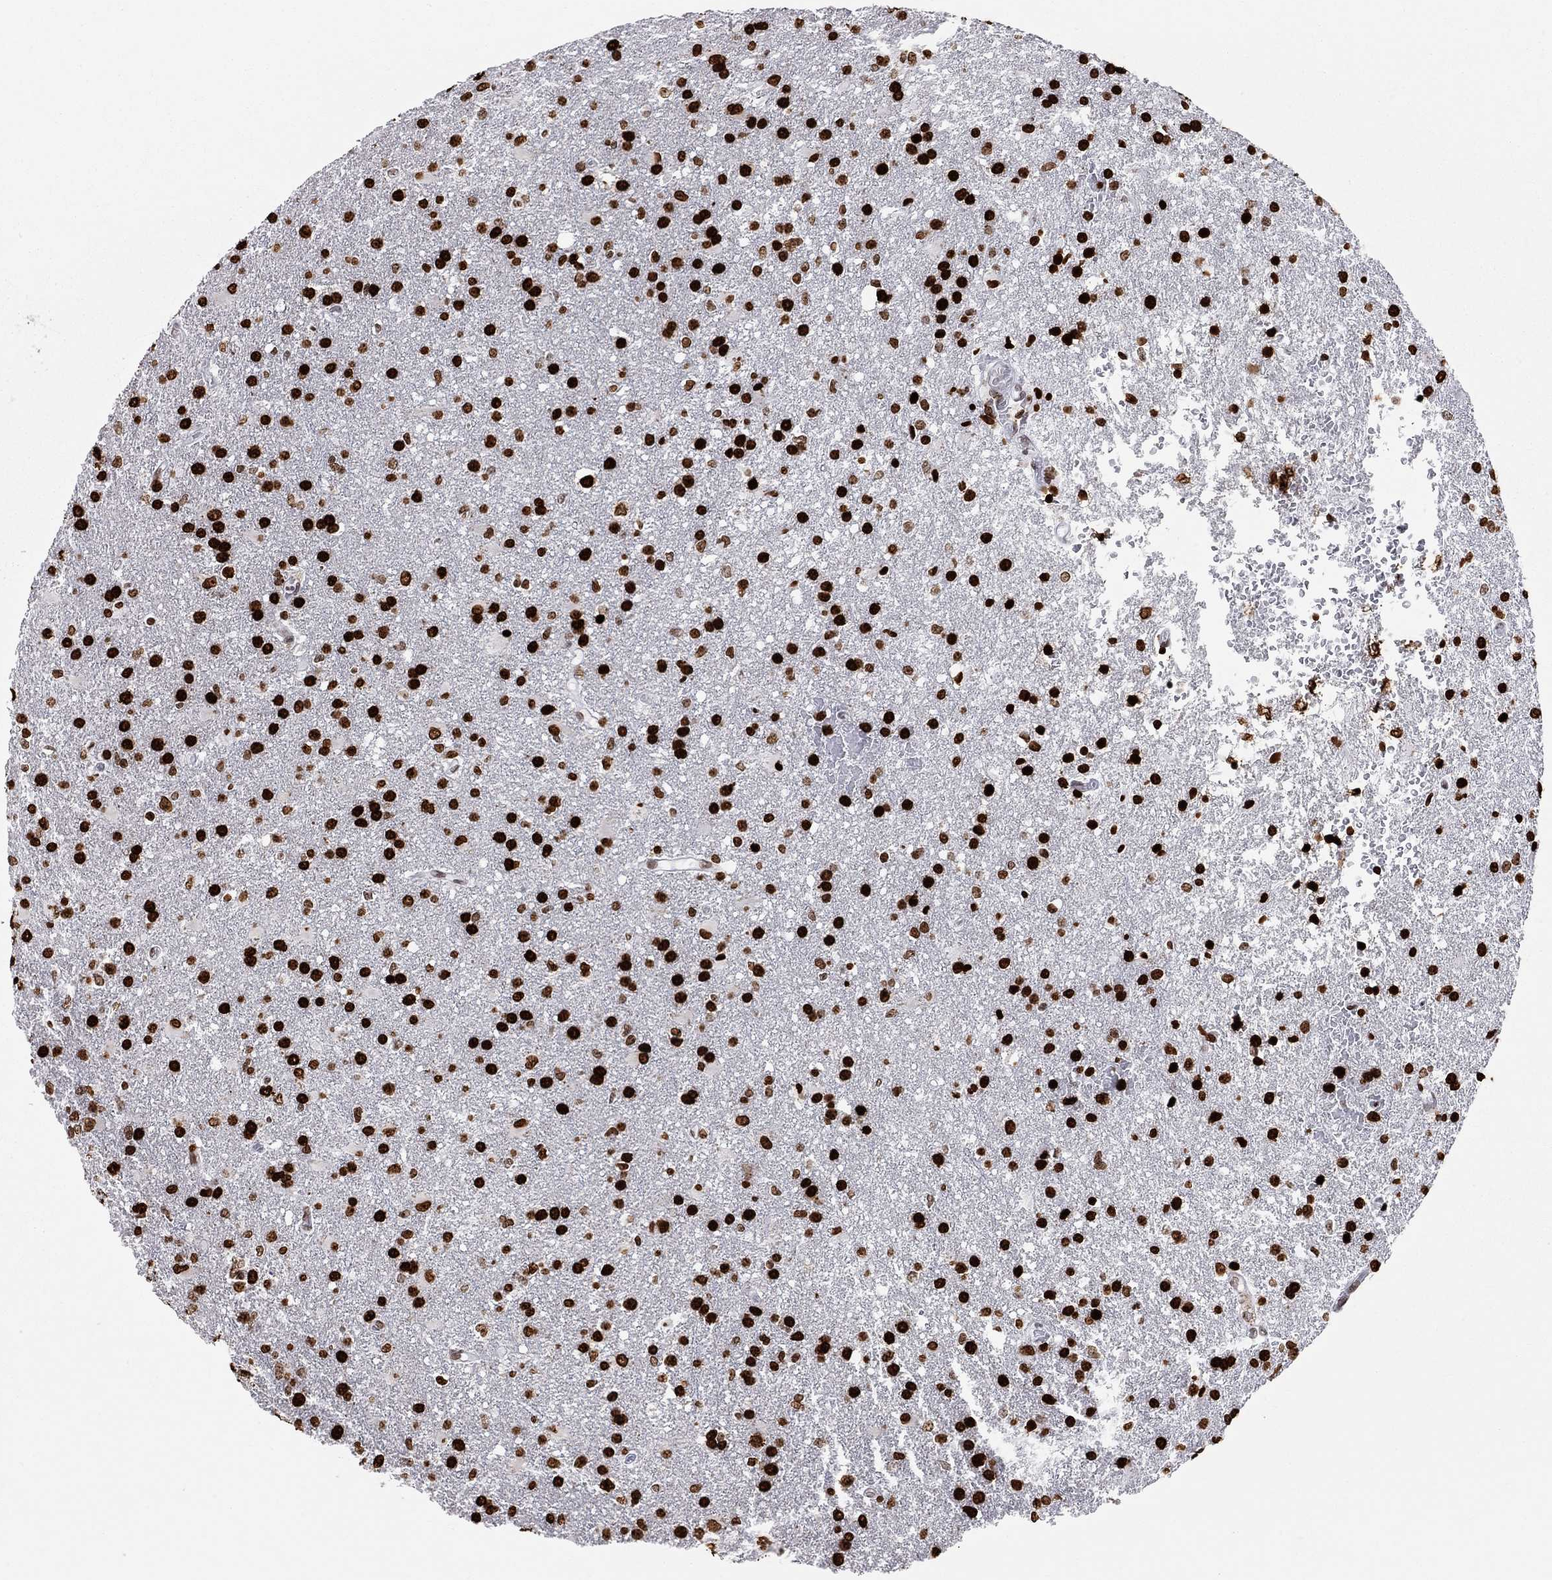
{"staining": {"intensity": "strong", "quantity": ">75%", "location": "nuclear"}, "tissue": "glioma", "cell_type": "Tumor cells", "image_type": "cancer", "snomed": [{"axis": "morphology", "description": "Glioma, malignant, High grade"}, {"axis": "topography", "description": "Brain"}], "caption": "Glioma was stained to show a protein in brown. There is high levels of strong nuclear expression in approximately >75% of tumor cells. Nuclei are stained in blue.", "gene": "H2AX", "patient": {"sex": "male", "age": 68}}